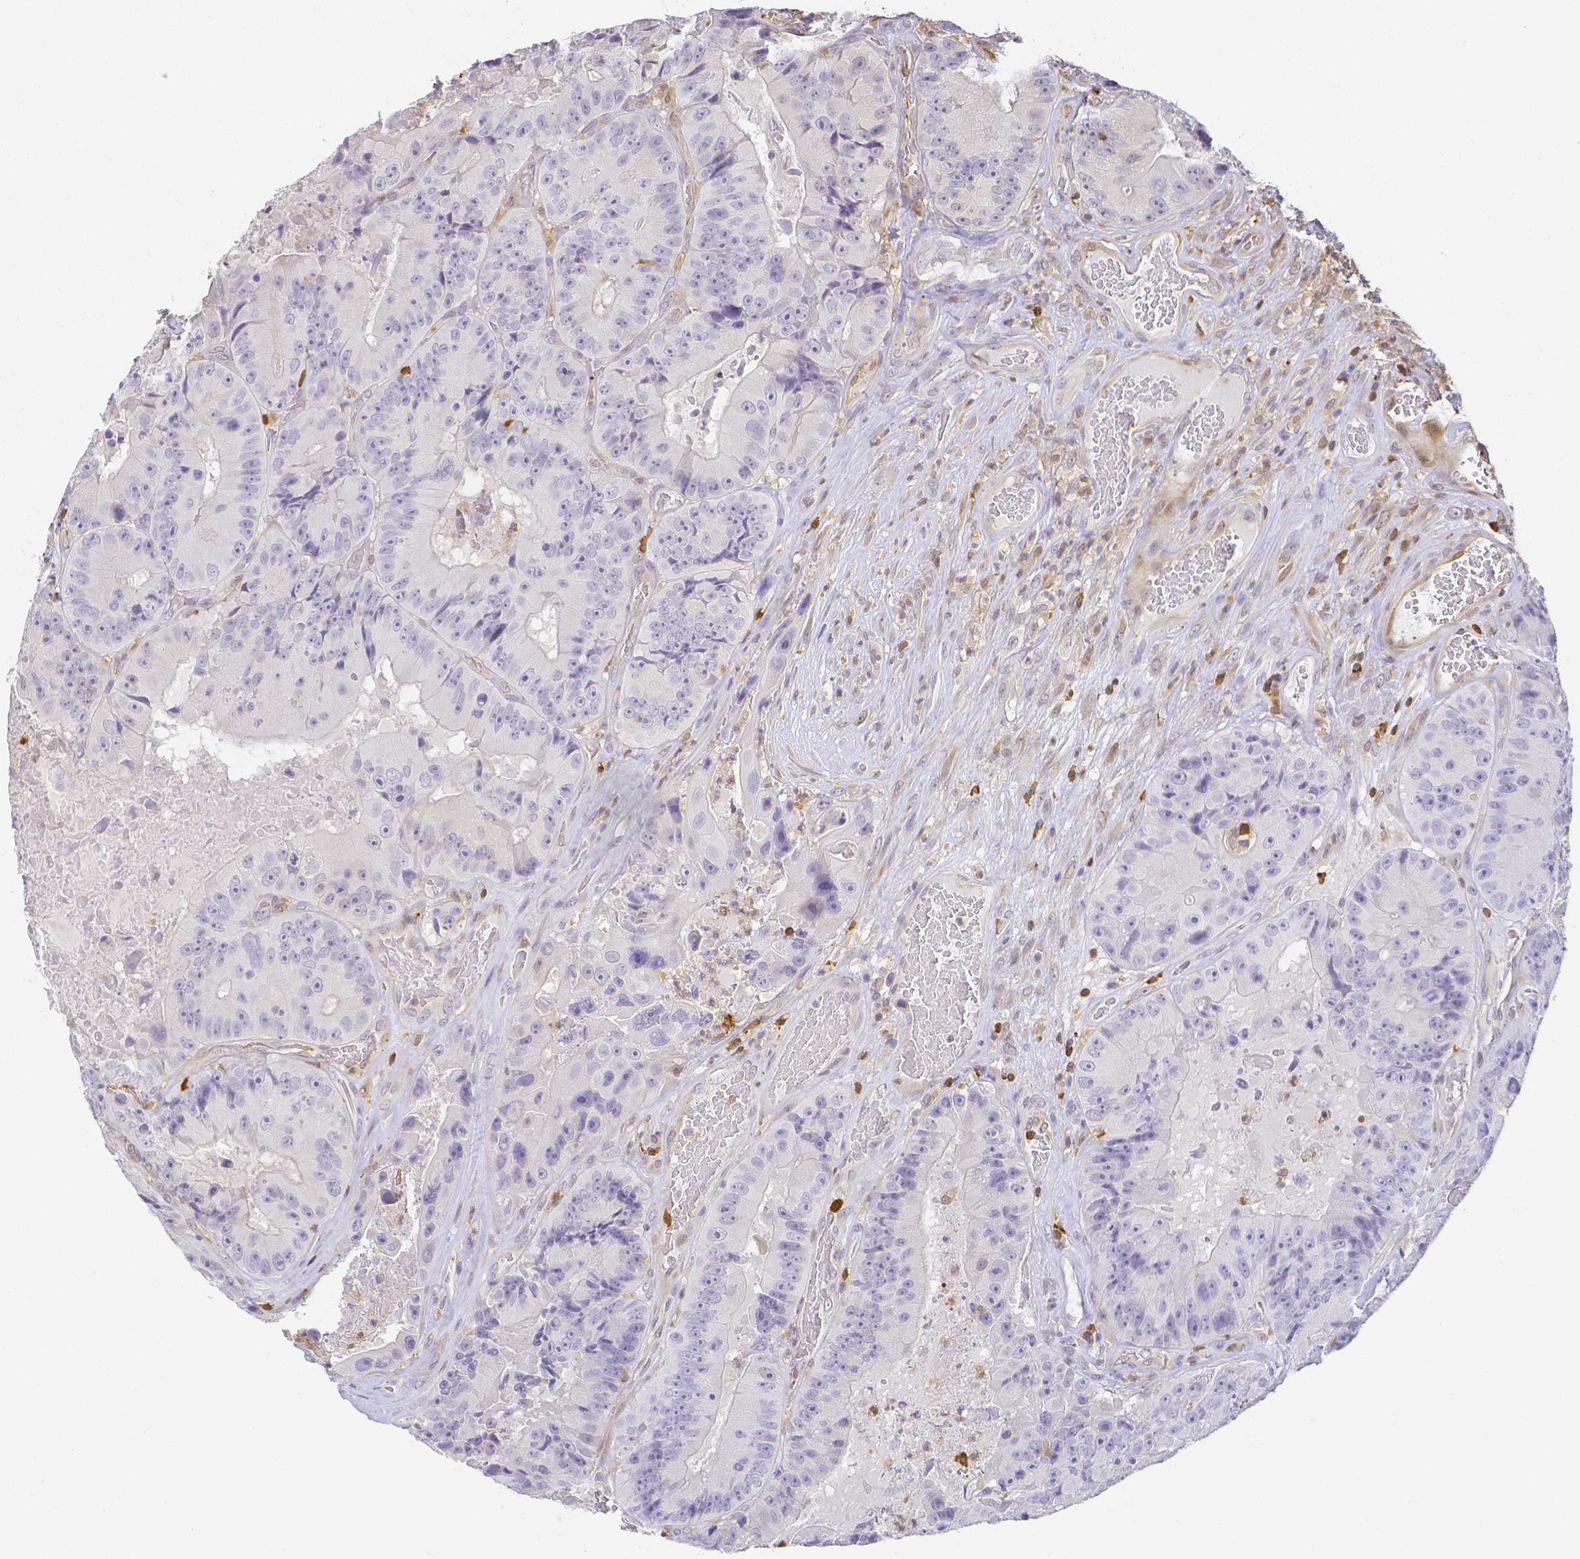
{"staining": {"intensity": "negative", "quantity": "none", "location": "none"}, "tissue": "colorectal cancer", "cell_type": "Tumor cells", "image_type": "cancer", "snomed": [{"axis": "morphology", "description": "Adenocarcinoma, NOS"}, {"axis": "topography", "description": "Colon"}], "caption": "High magnification brightfield microscopy of colorectal cancer stained with DAB (brown) and counterstained with hematoxylin (blue): tumor cells show no significant staining.", "gene": "COTL1", "patient": {"sex": "female", "age": 86}}